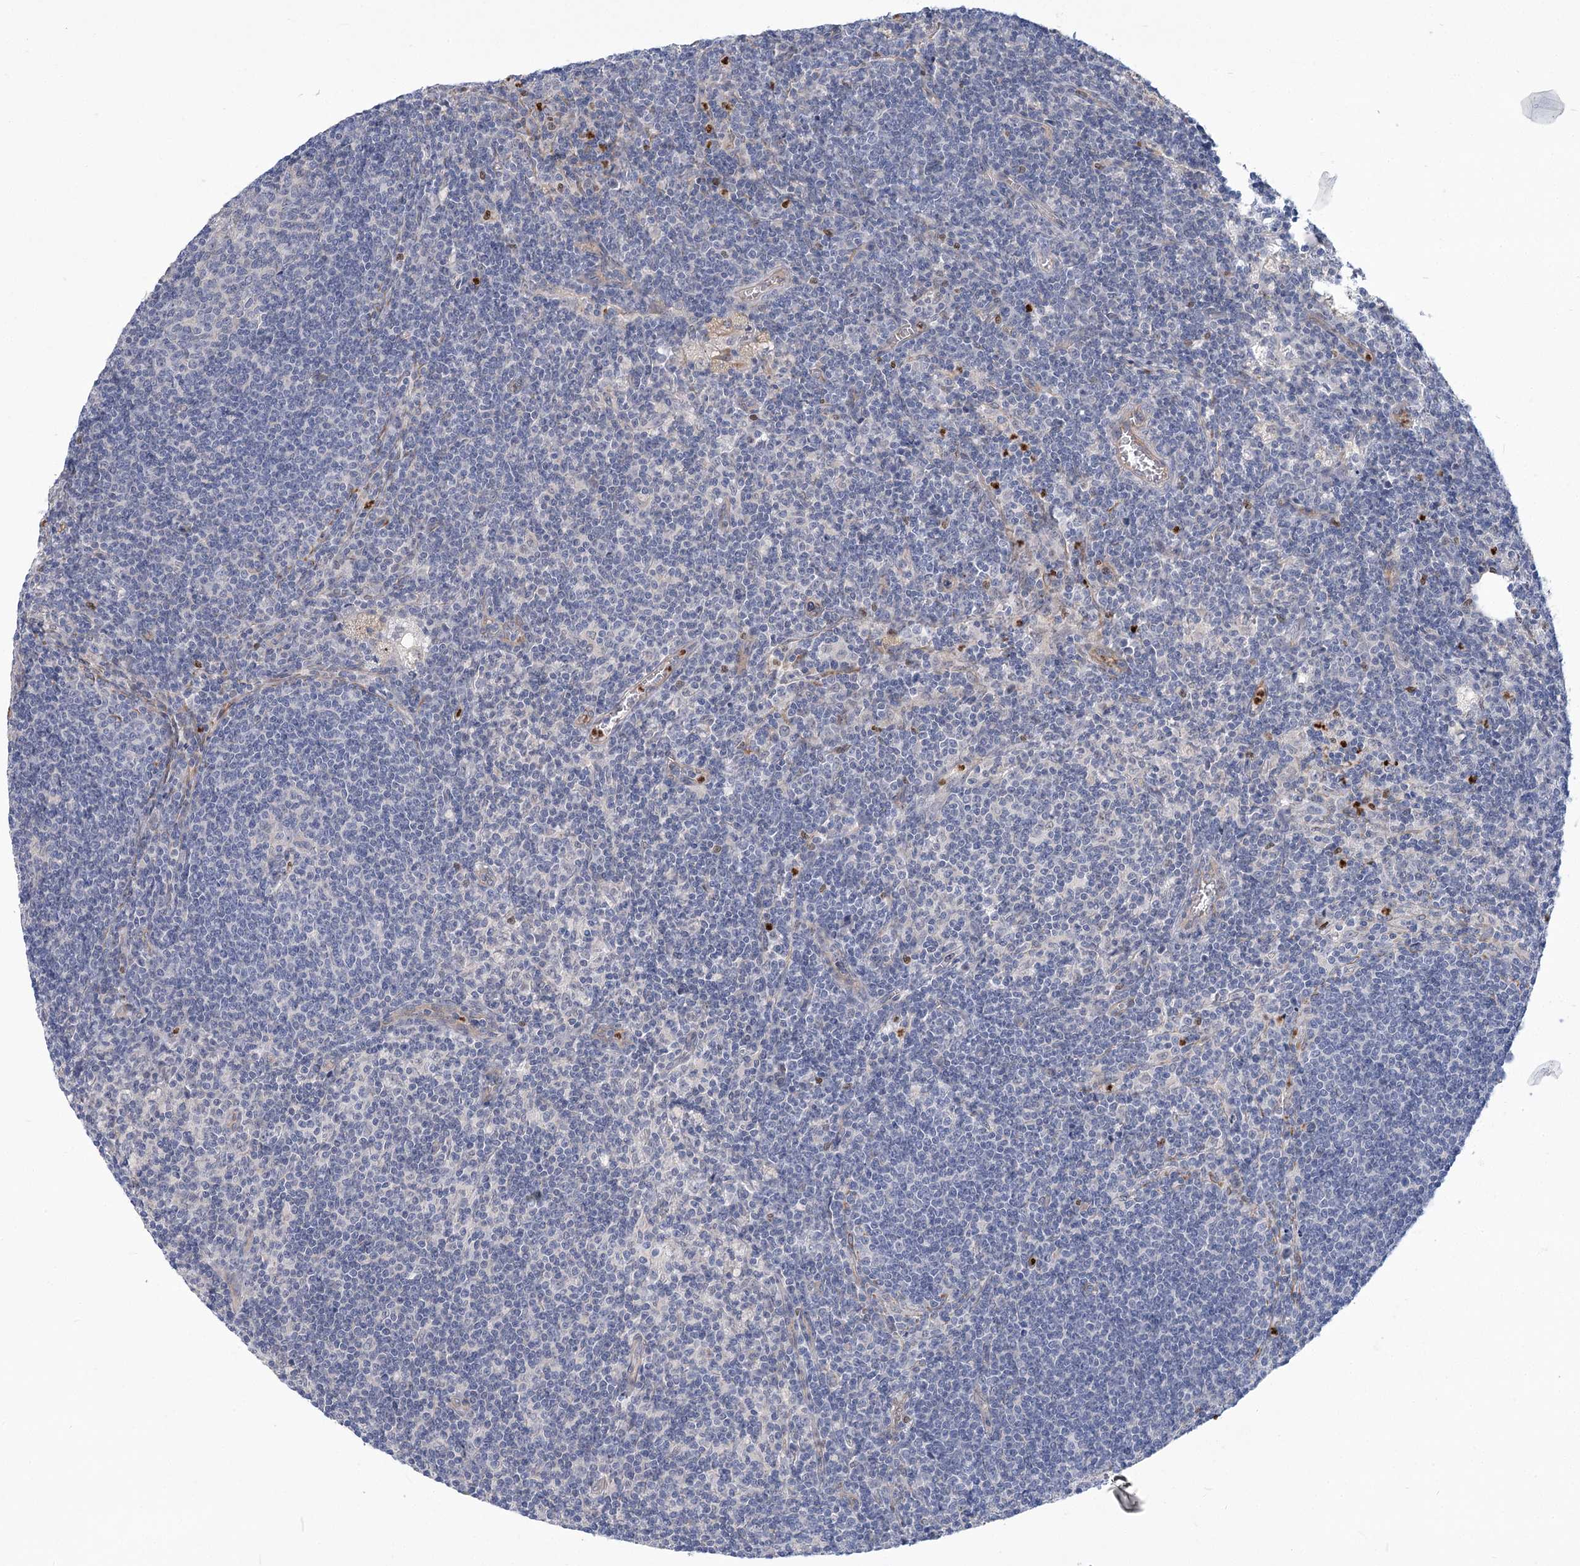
{"staining": {"intensity": "negative", "quantity": "none", "location": "none"}, "tissue": "lymph node", "cell_type": "Germinal center cells", "image_type": "normal", "snomed": [{"axis": "morphology", "description": "Normal tissue, NOS"}, {"axis": "topography", "description": "Lymph node"}], "caption": "Immunohistochemistry (IHC) photomicrograph of benign lymph node: human lymph node stained with DAB exhibits no significant protein staining in germinal center cells.", "gene": "THAP6", "patient": {"sex": "male", "age": 69}}